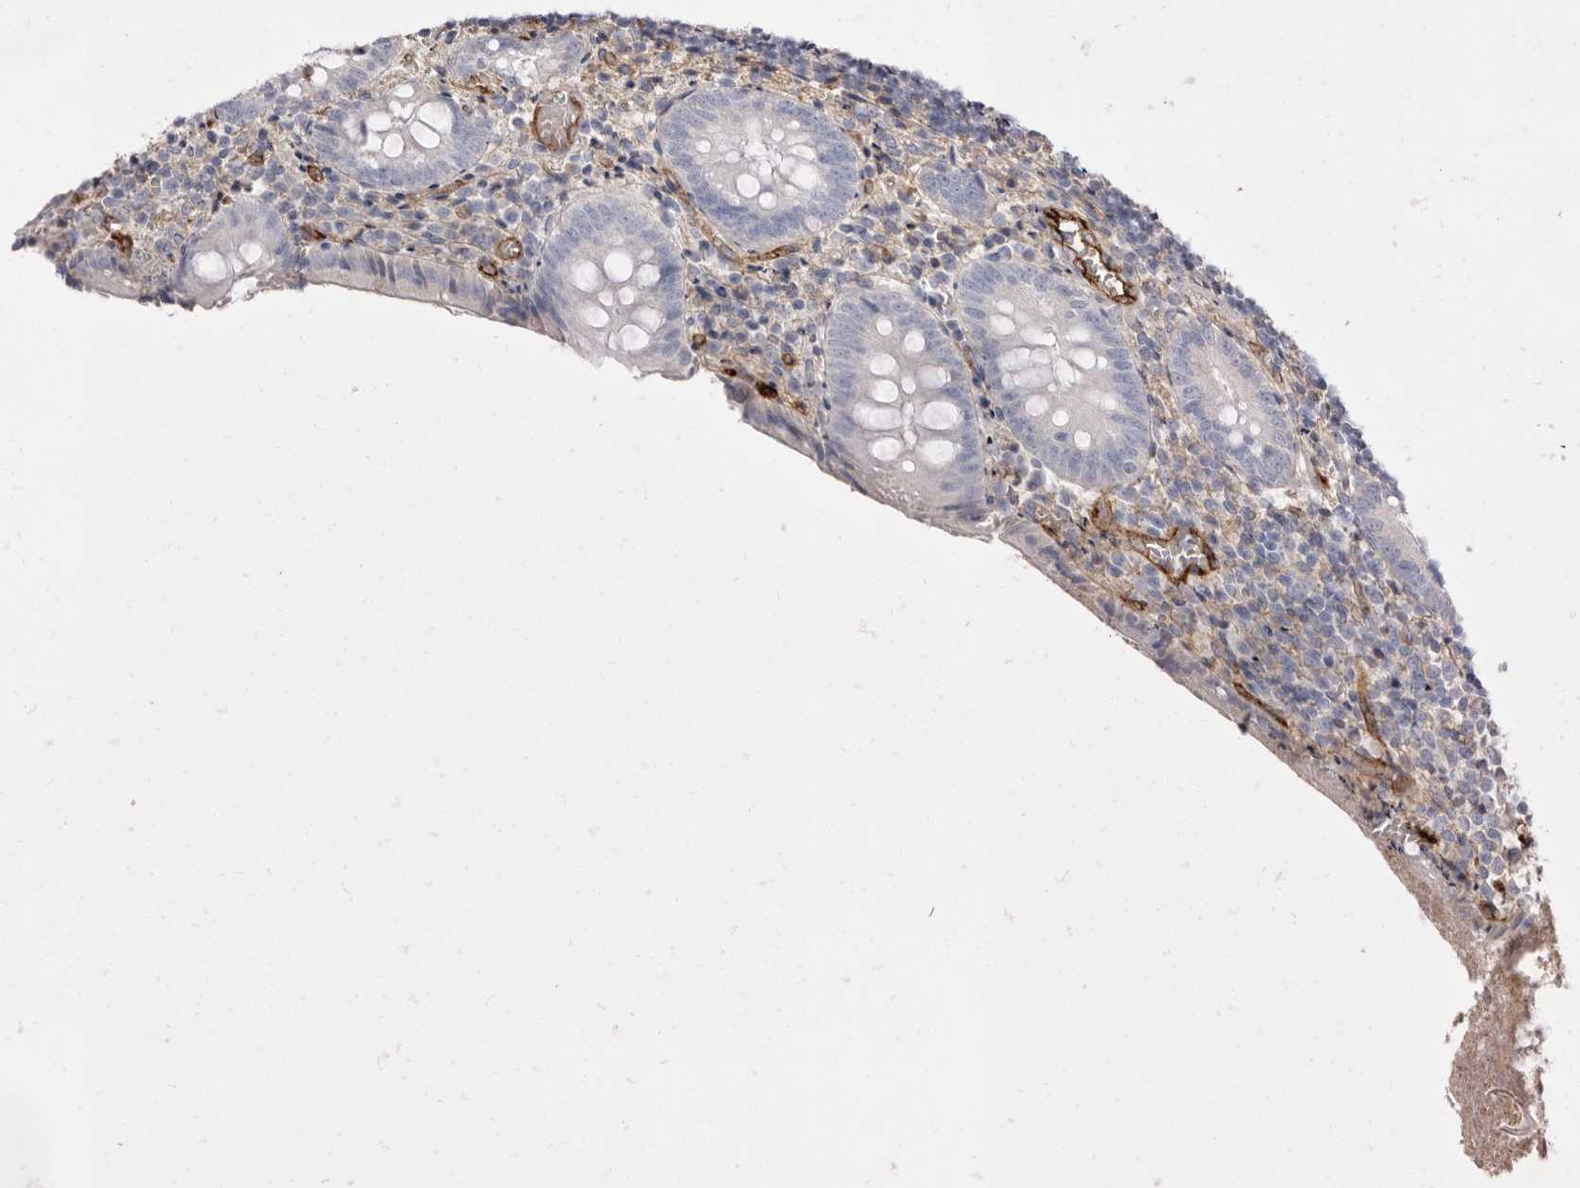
{"staining": {"intensity": "negative", "quantity": "none", "location": "none"}, "tissue": "appendix", "cell_type": "Glandular cells", "image_type": "normal", "snomed": [{"axis": "morphology", "description": "Normal tissue, NOS"}, {"axis": "topography", "description": "Appendix"}], "caption": "Immunohistochemistry (IHC) image of unremarkable human appendix stained for a protein (brown), which demonstrates no expression in glandular cells.", "gene": "LRRC66", "patient": {"sex": "female", "age": 17}}